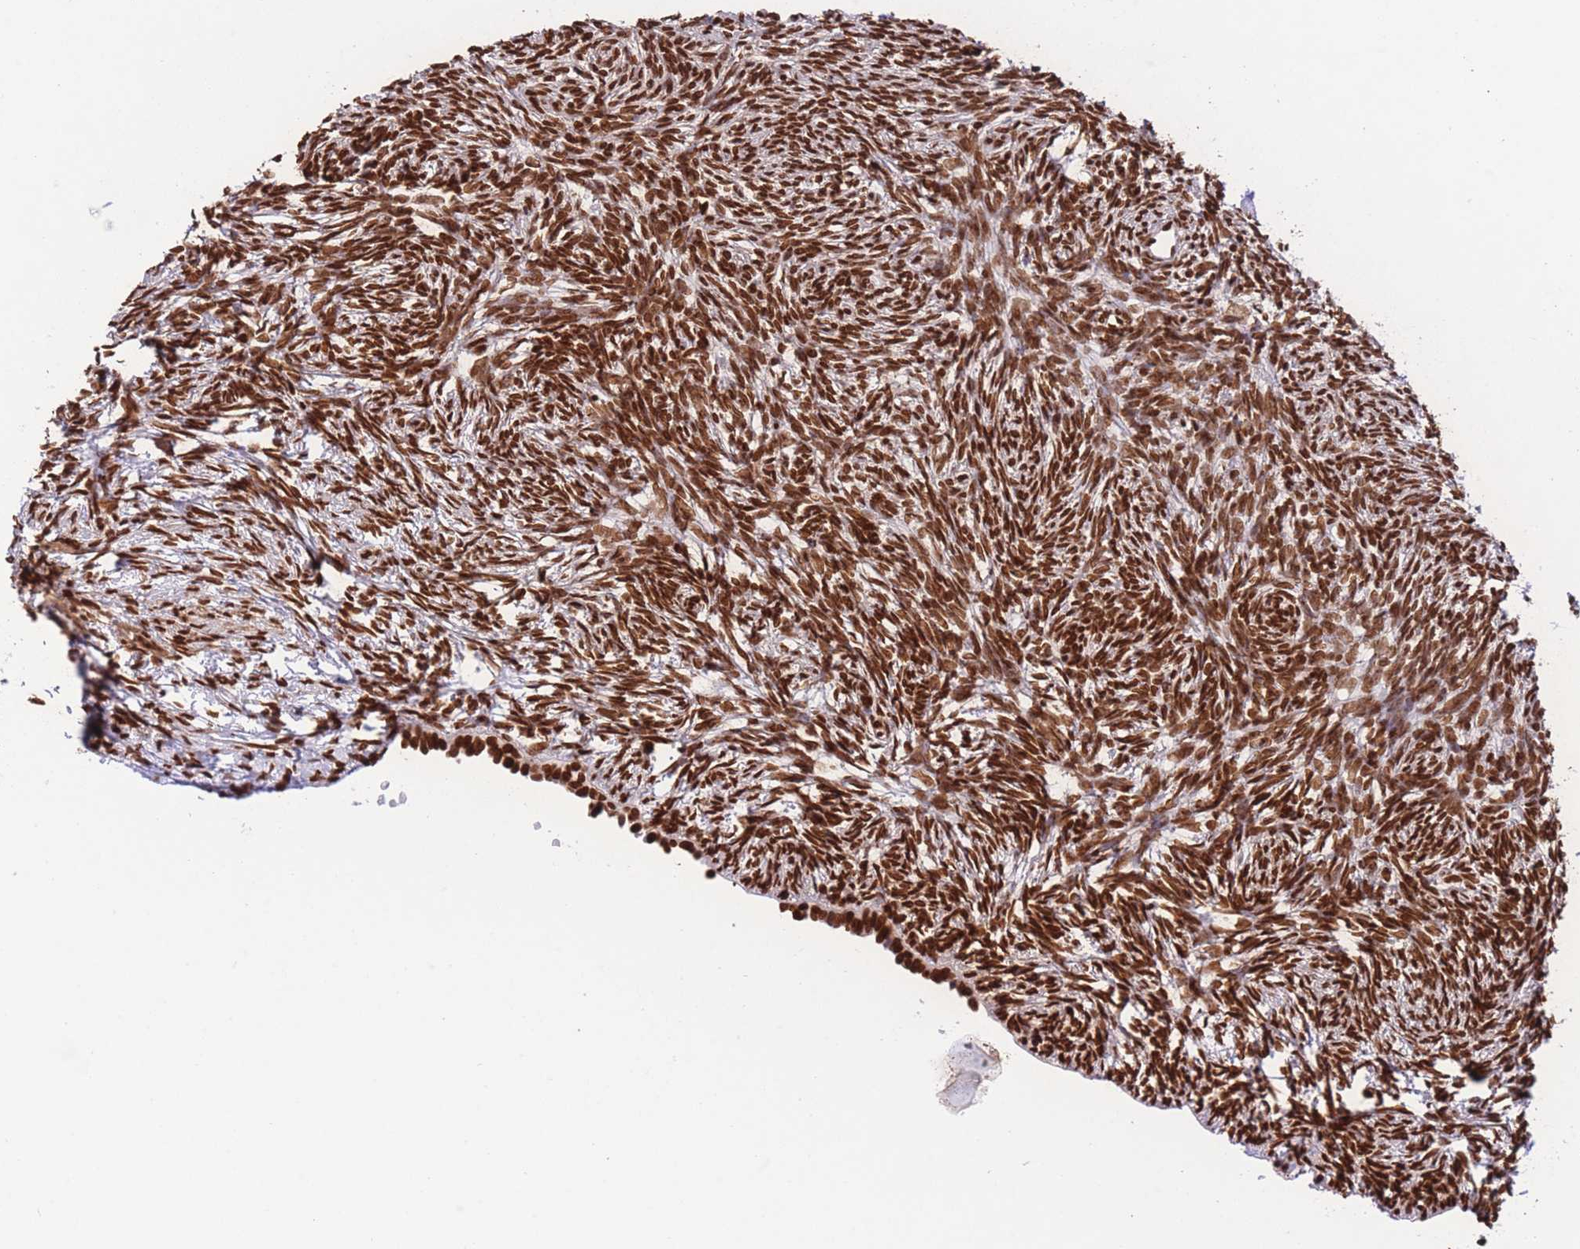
{"staining": {"intensity": "strong", "quantity": ">75%", "location": "nuclear"}, "tissue": "ovary", "cell_type": "Follicle cells", "image_type": "normal", "snomed": [{"axis": "morphology", "description": "Normal tissue, NOS"}, {"axis": "topography", "description": "Ovary"}], "caption": "This photomicrograph reveals benign ovary stained with immunohistochemistry to label a protein in brown. The nuclear of follicle cells show strong positivity for the protein. Nuclei are counter-stained blue.", "gene": "H2BC10", "patient": {"sex": "female", "age": 51}}